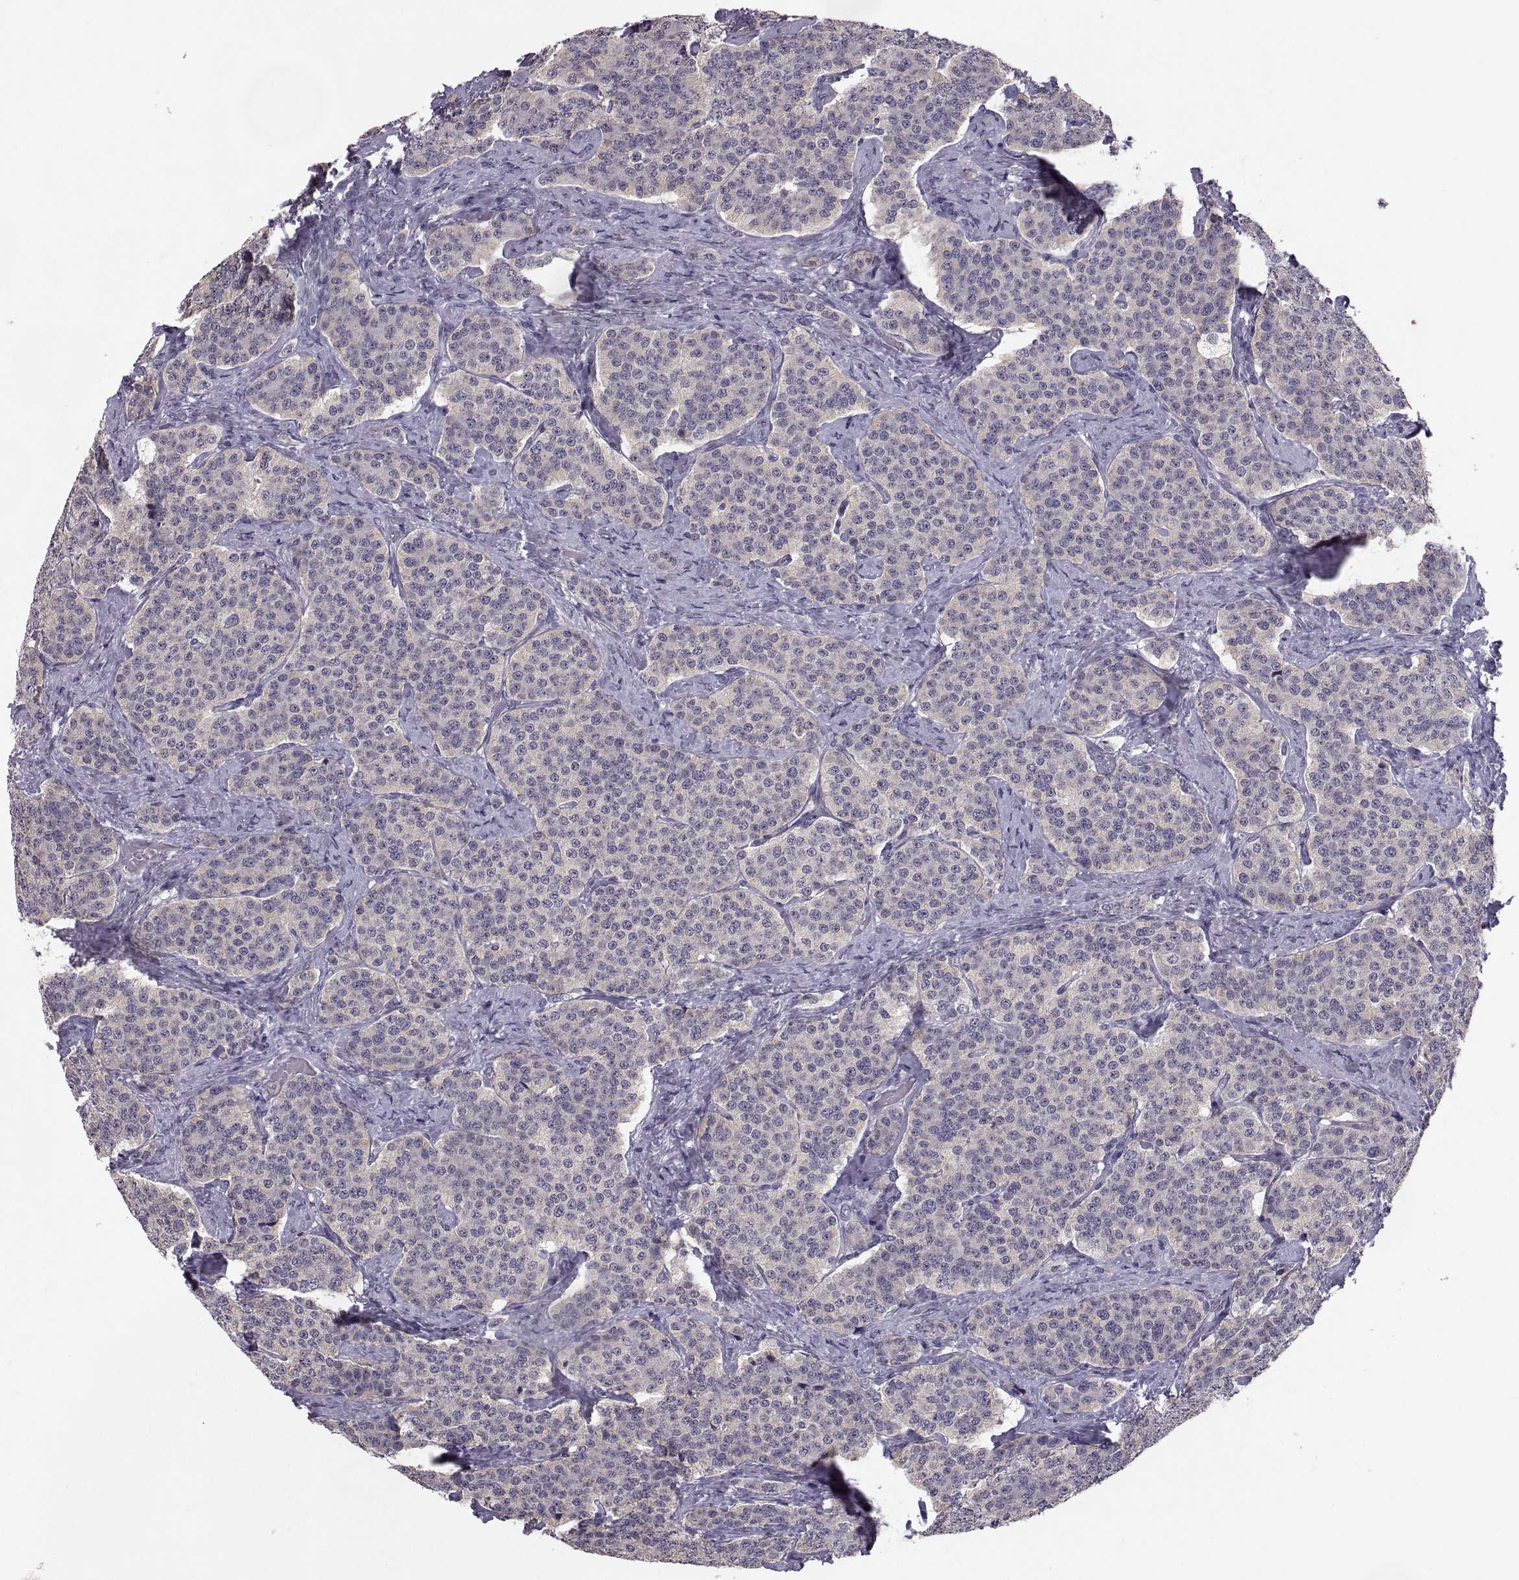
{"staining": {"intensity": "negative", "quantity": "none", "location": "none"}, "tissue": "carcinoid", "cell_type": "Tumor cells", "image_type": "cancer", "snomed": [{"axis": "morphology", "description": "Carcinoid, malignant, NOS"}, {"axis": "topography", "description": "Small intestine"}], "caption": "This photomicrograph is of carcinoid stained with immunohistochemistry to label a protein in brown with the nuclei are counter-stained blue. There is no expression in tumor cells. (Immunohistochemistry (ihc), brightfield microscopy, high magnification).", "gene": "PAX2", "patient": {"sex": "female", "age": 58}}